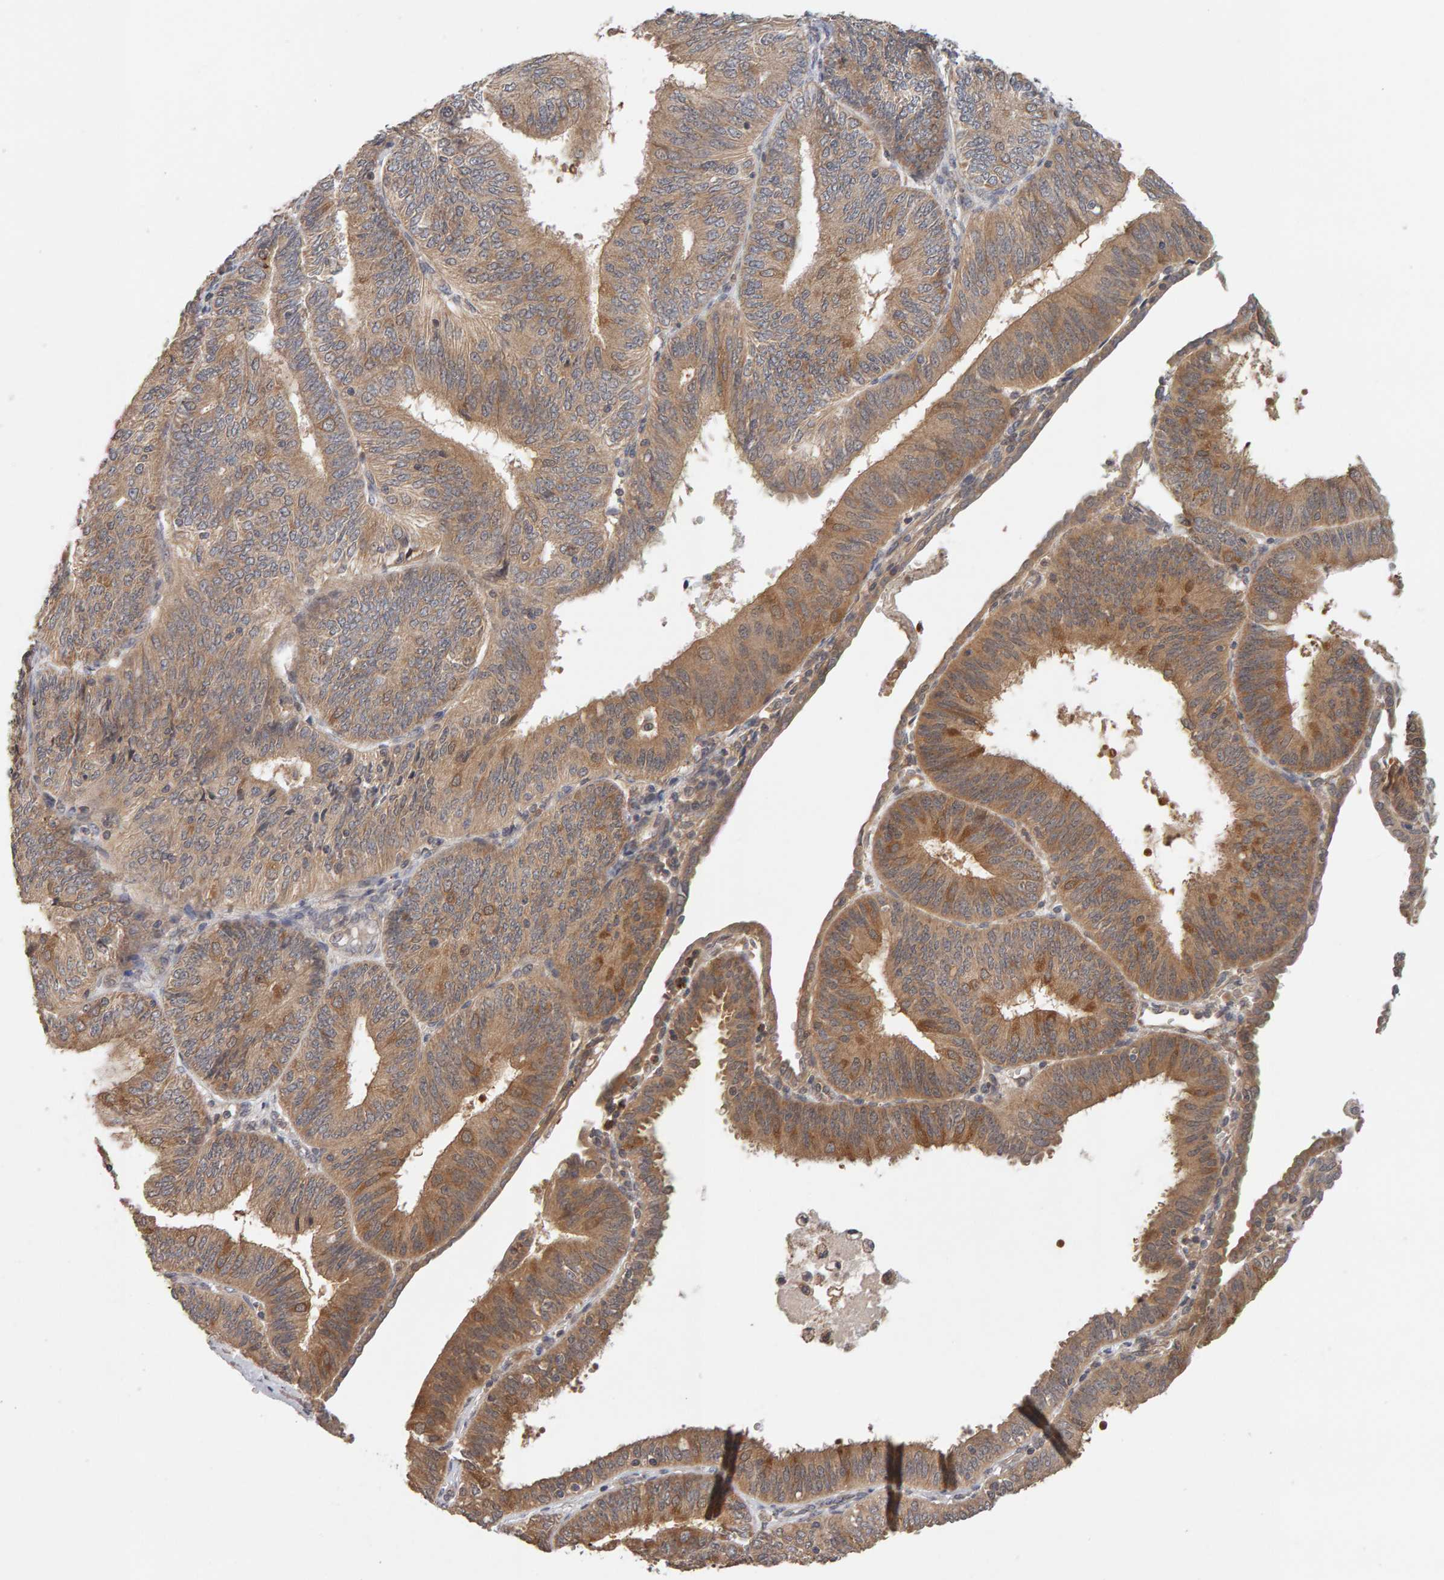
{"staining": {"intensity": "weak", "quantity": ">75%", "location": "cytoplasmic/membranous"}, "tissue": "endometrial cancer", "cell_type": "Tumor cells", "image_type": "cancer", "snomed": [{"axis": "morphology", "description": "Adenocarcinoma, NOS"}, {"axis": "topography", "description": "Endometrium"}], "caption": "This micrograph reveals immunohistochemistry staining of human endometrial cancer (adenocarcinoma), with low weak cytoplasmic/membranous staining in approximately >75% of tumor cells.", "gene": "DNAJC7", "patient": {"sex": "female", "age": 58}}